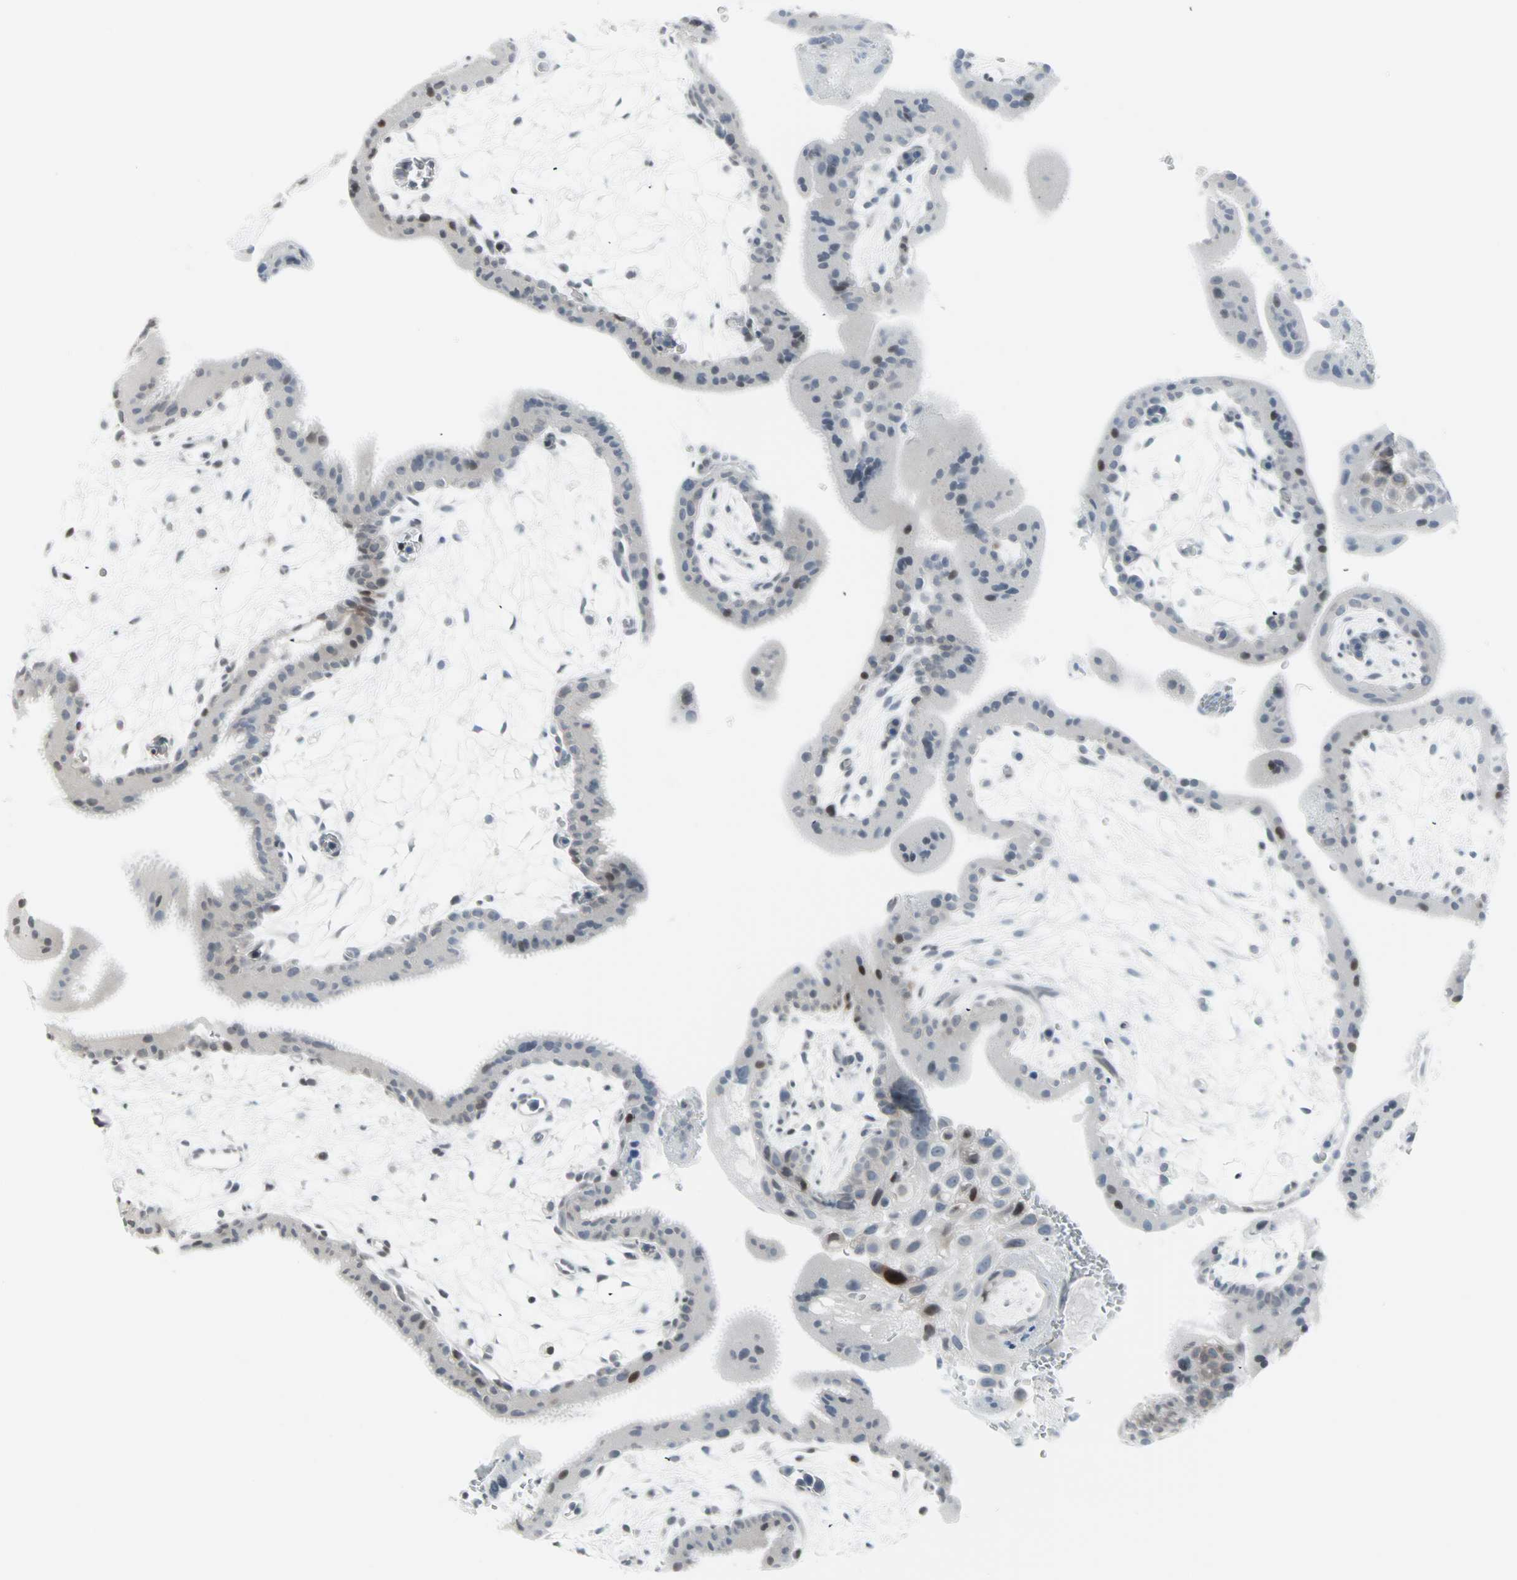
{"staining": {"intensity": "moderate", "quantity": "<25%", "location": "cytoplasmic/membranous,nuclear"}, "tissue": "placenta", "cell_type": "Decidual cells", "image_type": "normal", "snomed": [{"axis": "morphology", "description": "Normal tissue, NOS"}, {"axis": "topography", "description": "Placenta"}], "caption": "Brown immunohistochemical staining in normal human placenta exhibits moderate cytoplasmic/membranous,nuclear staining in approximately <25% of decidual cells.", "gene": "CBLC", "patient": {"sex": "female", "age": 35}}